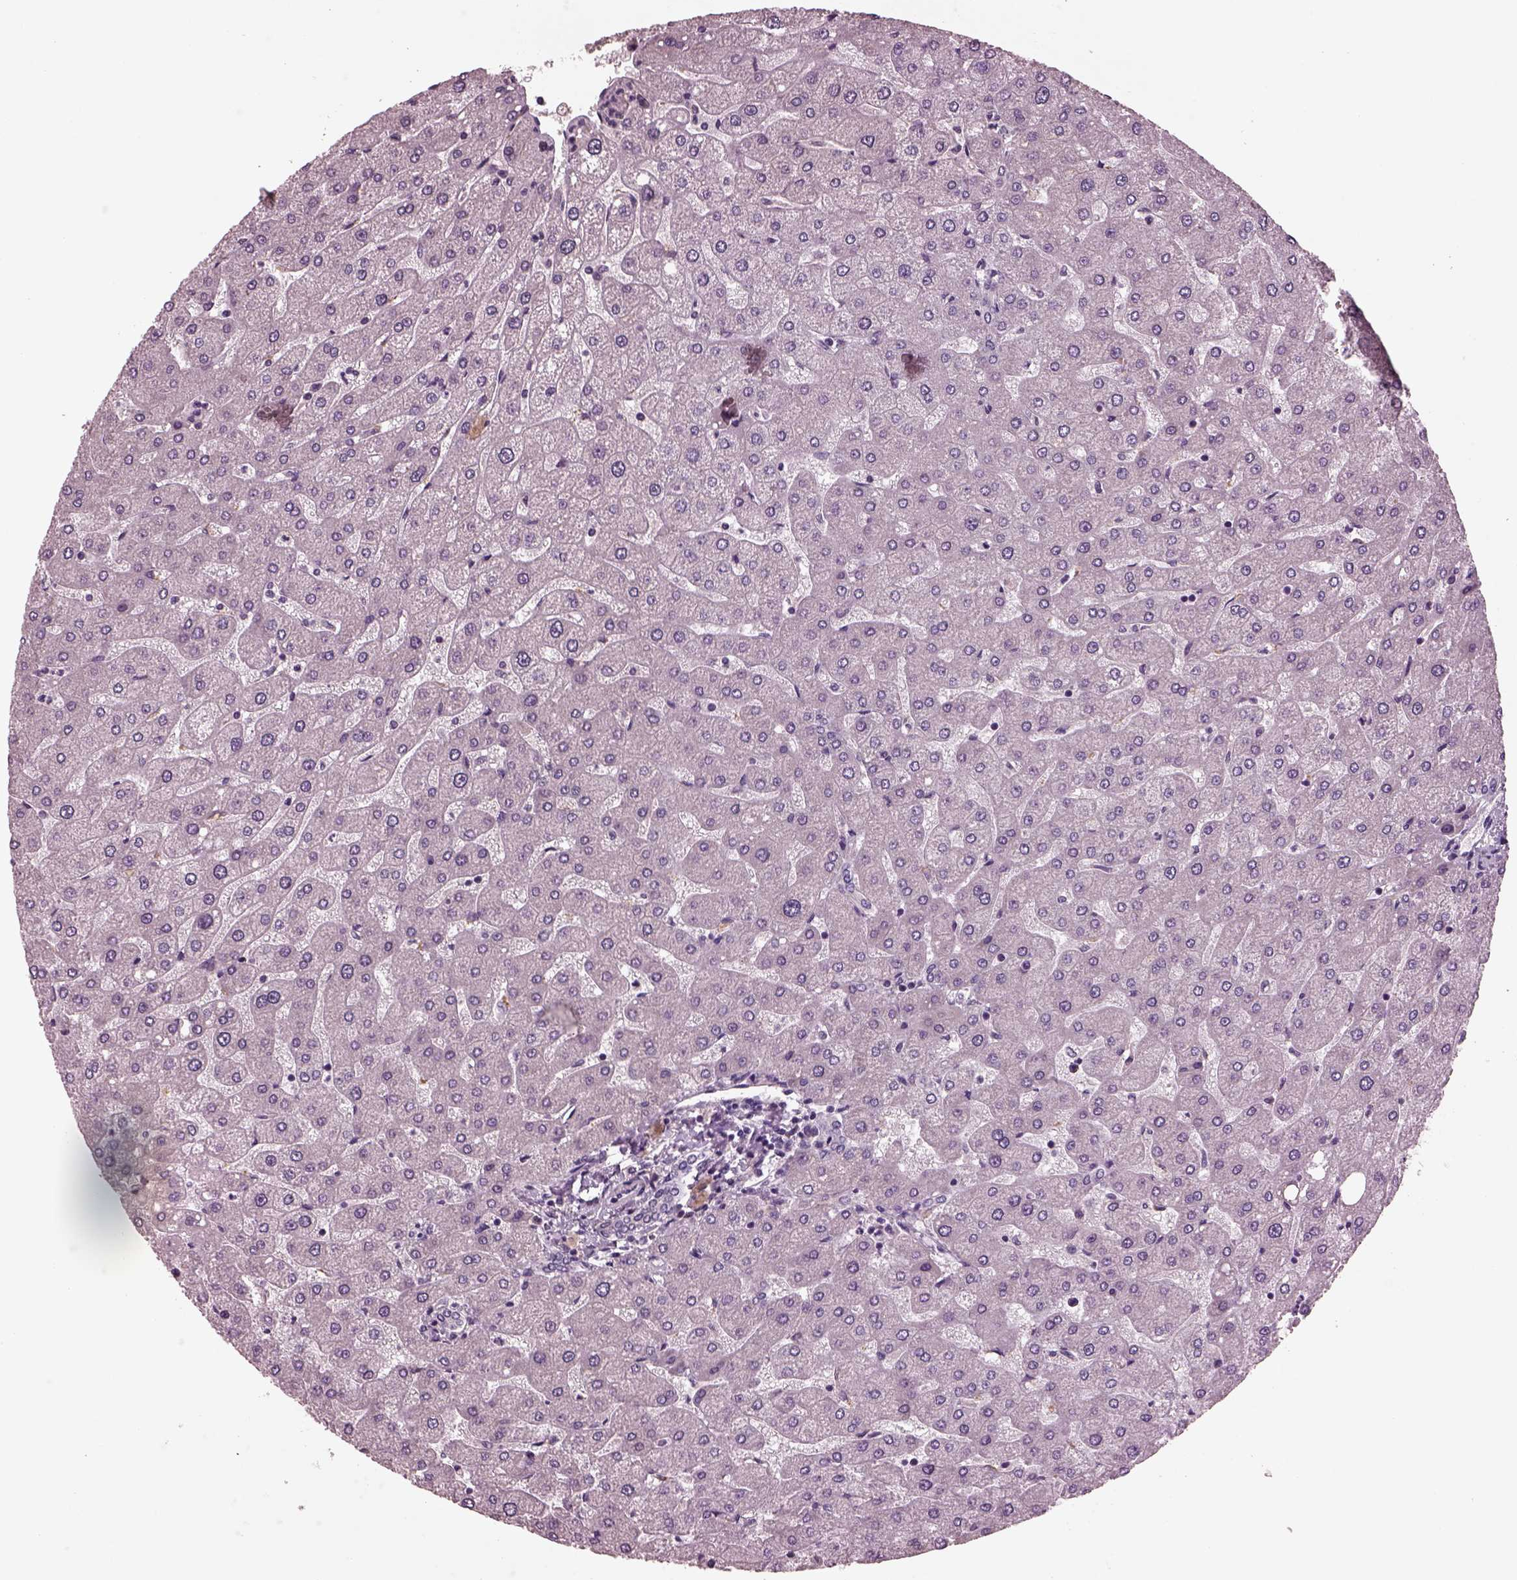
{"staining": {"intensity": "negative", "quantity": "none", "location": "none"}, "tissue": "liver", "cell_type": "Cholangiocytes", "image_type": "normal", "snomed": [{"axis": "morphology", "description": "Normal tissue, NOS"}, {"axis": "topography", "description": "Liver"}], "caption": "The micrograph exhibits no significant positivity in cholangiocytes of liver.", "gene": "AP4M1", "patient": {"sex": "male", "age": 67}}